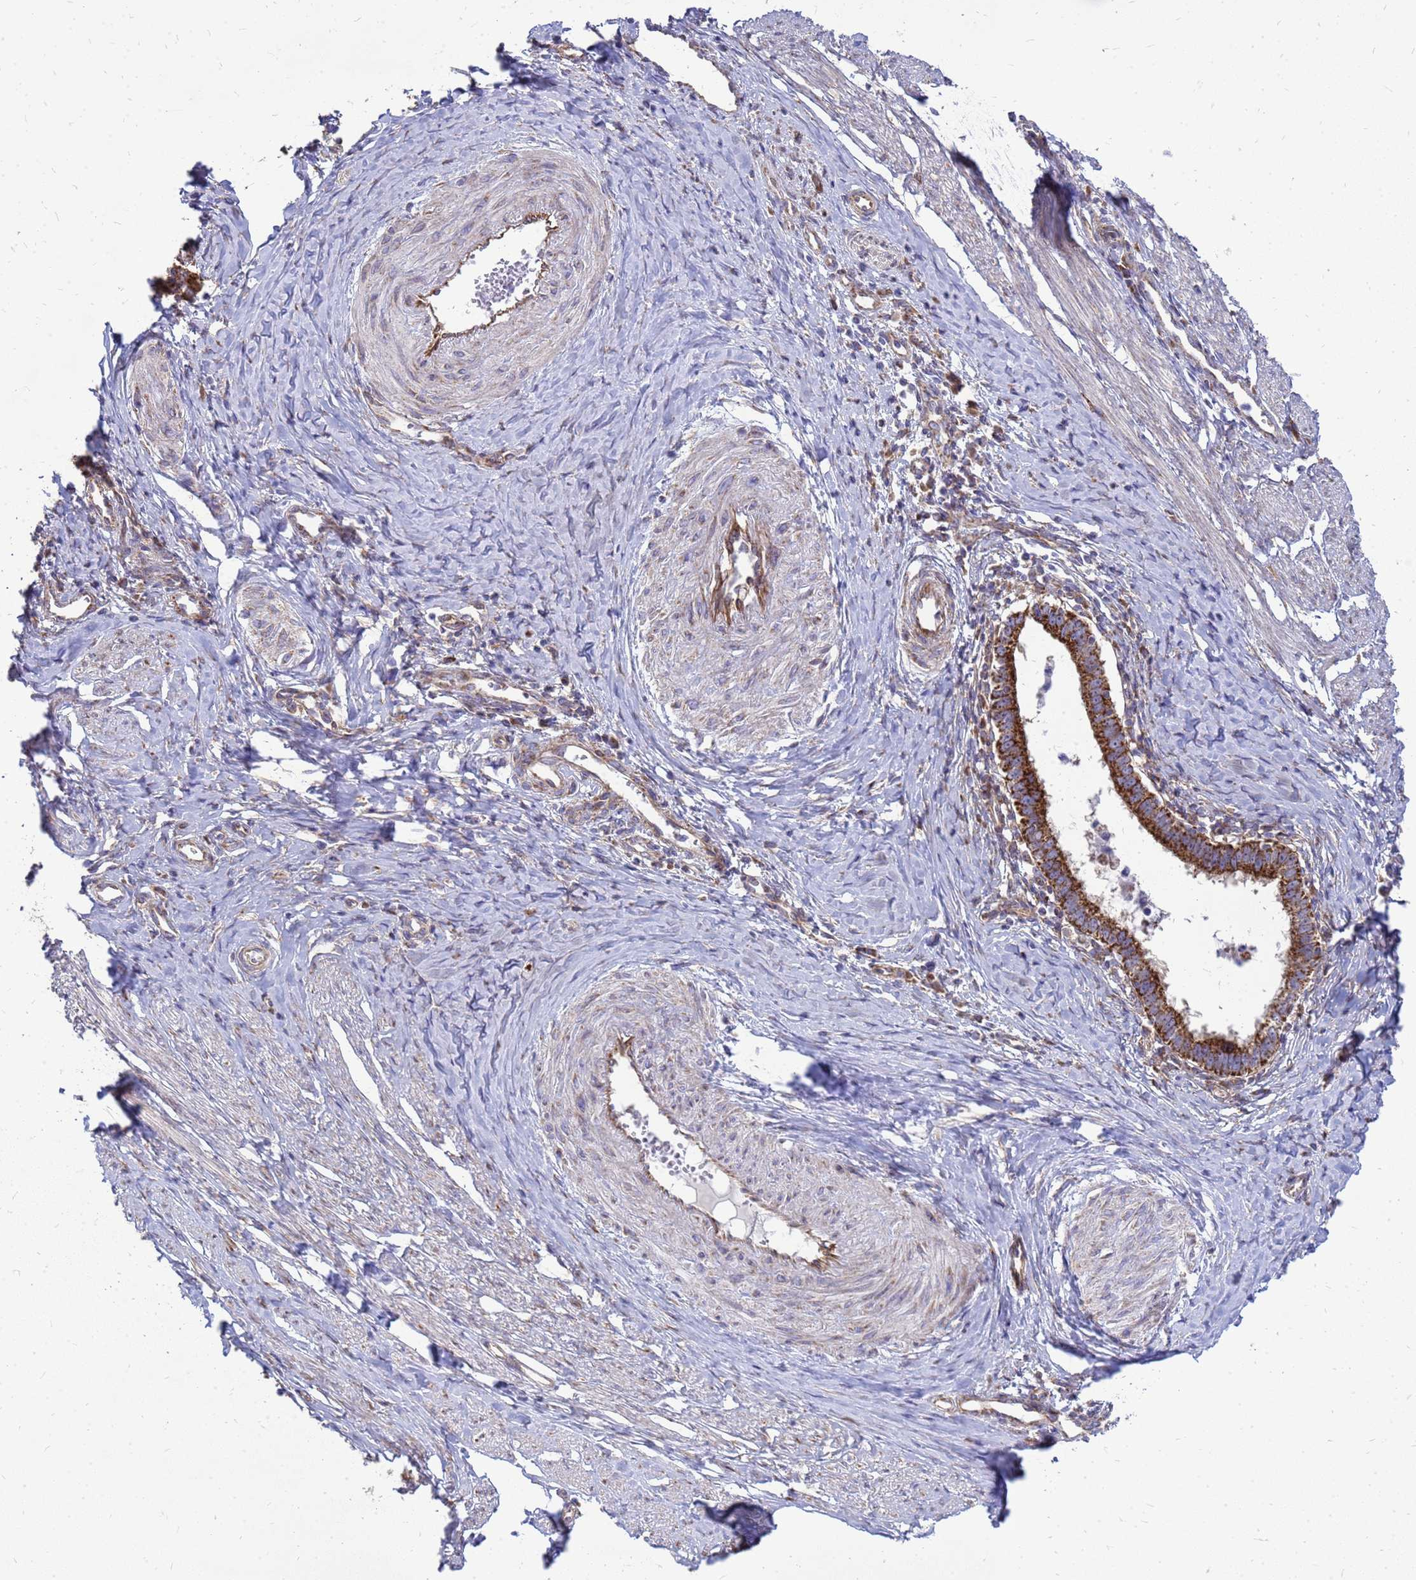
{"staining": {"intensity": "strong", "quantity": ">75%", "location": "cytoplasmic/membranous"}, "tissue": "cervical cancer", "cell_type": "Tumor cells", "image_type": "cancer", "snomed": [{"axis": "morphology", "description": "Adenocarcinoma, NOS"}, {"axis": "topography", "description": "Cervix"}], "caption": "A high-resolution image shows immunohistochemistry staining of cervical cancer (adenocarcinoma), which shows strong cytoplasmic/membranous expression in about >75% of tumor cells. The staining was performed using DAB (3,3'-diaminobenzidine), with brown indicating positive protein expression. Nuclei are stained blue with hematoxylin.", "gene": "FSTL4", "patient": {"sex": "female", "age": 36}}